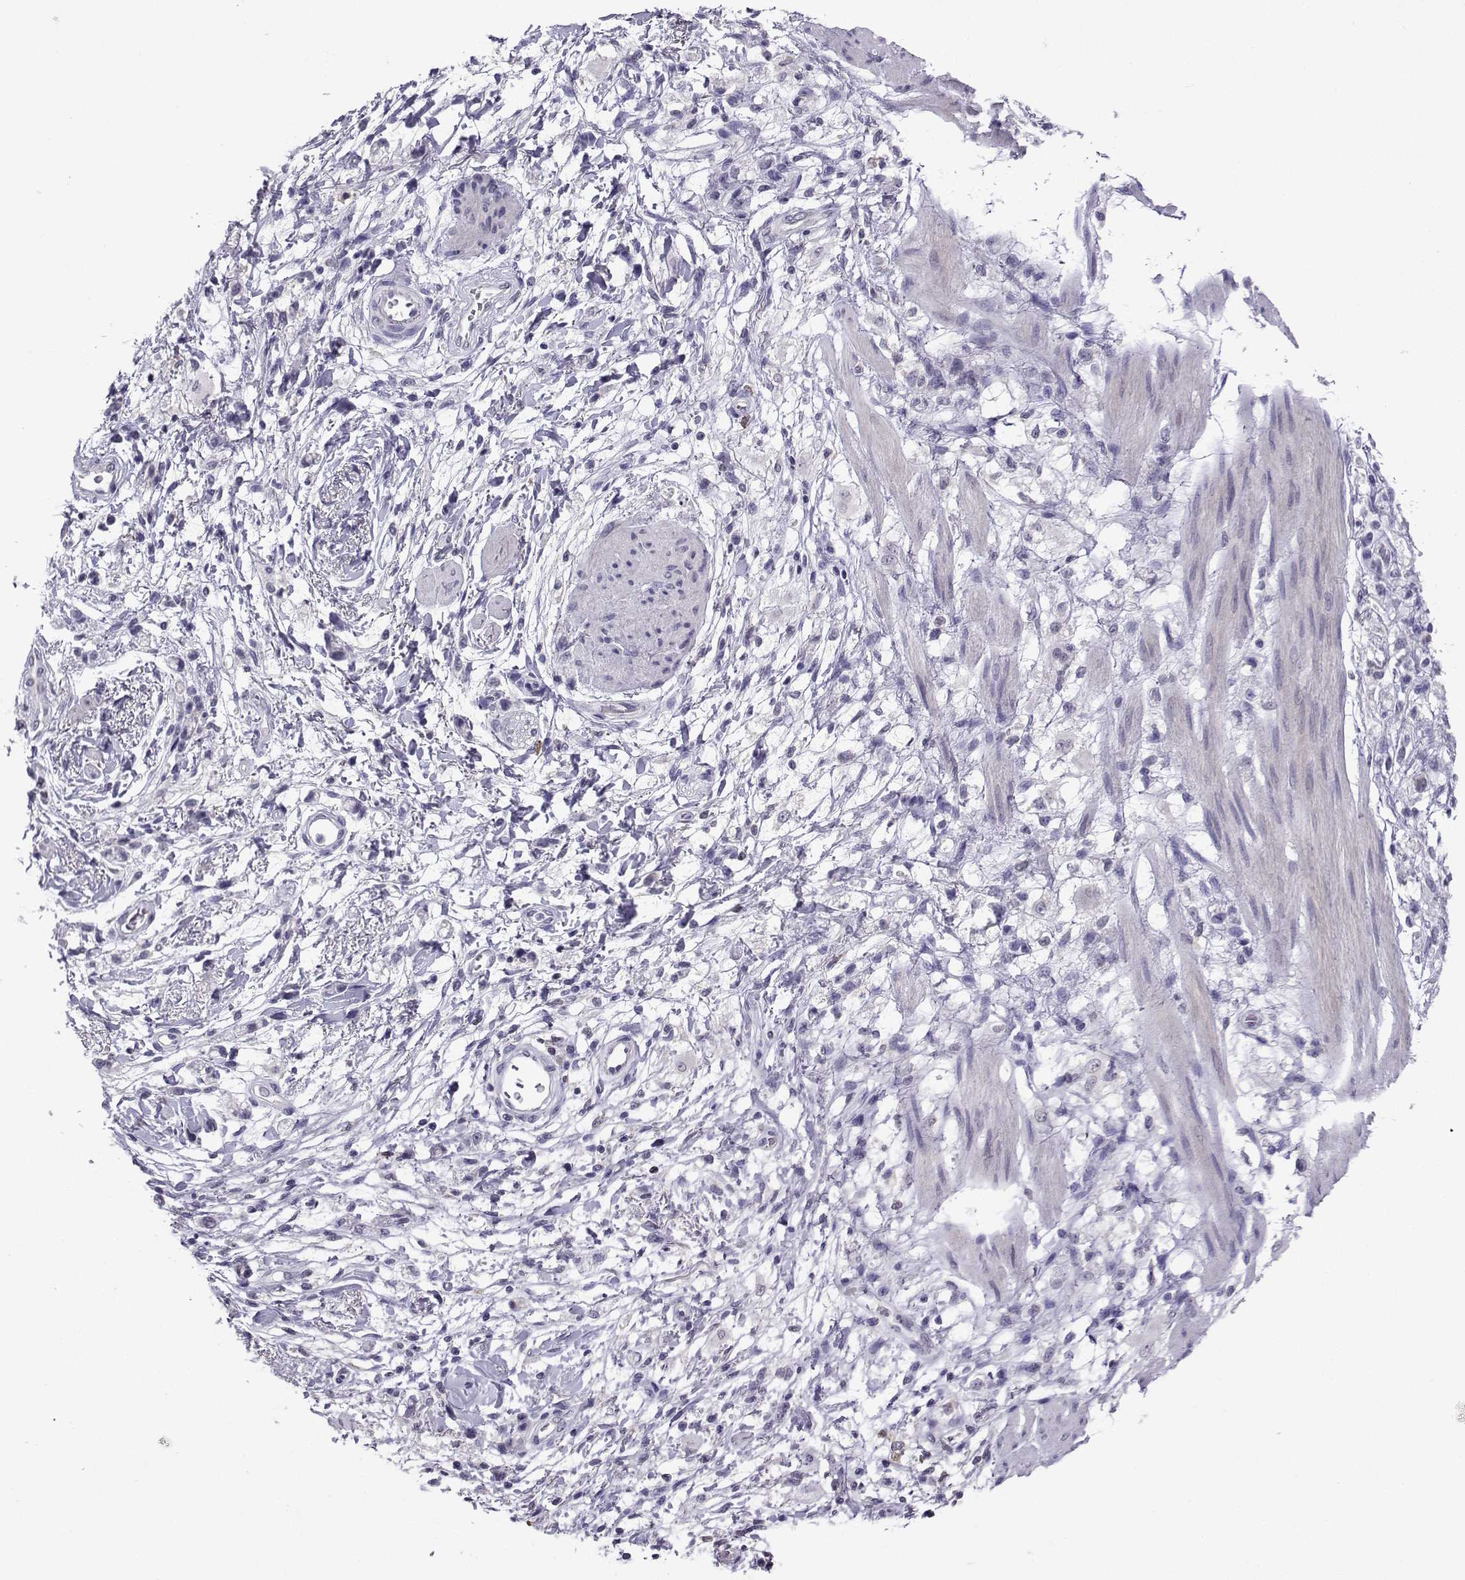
{"staining": {"intensity": "negative", "quantity": "none", "location": "none"}, "tissue": "stomach cancer", "cell_type": "Tumor cells", "image_type": "cancer", "snomed": [{"axis": "morphology", "description": "Adenocarcinoma, NOS"}, {"axis": "topography", "description": "Stomach"}], "caption": "Tumor cells are negative for protein expression in human stomach cancer.", "gene": "TBR1", "patient": {"sex": "female", "age": 60}}